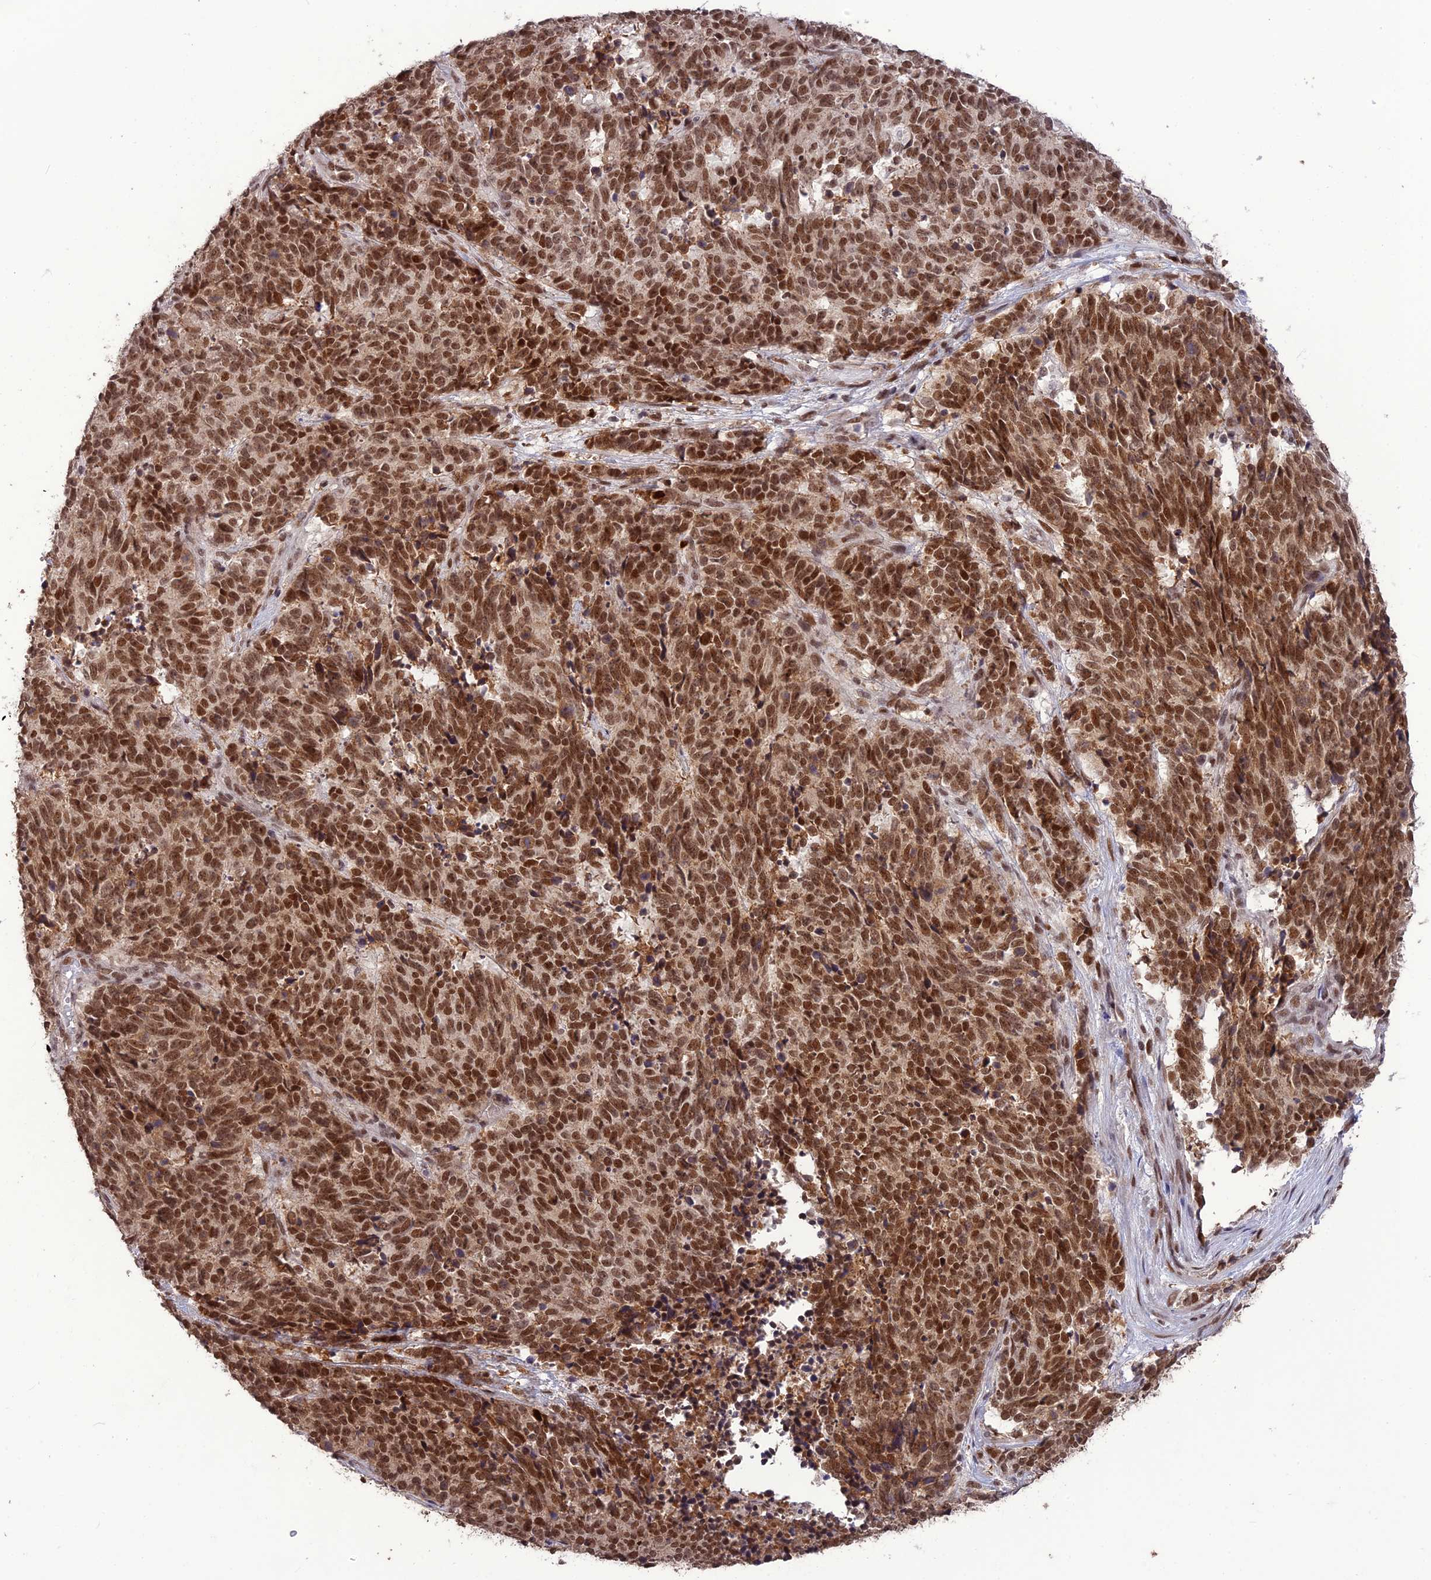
{"staining": {"intensity": "strong", "quantity": ">75%", "location": "nuclear"}, "tissue": "cervical cancer", "cell_type": "Tumor cells", "image_type": "cancer", "snomed": [{"axis": "morphology", "description": "Squamous cell carcinoma, NOS"}, {"axis": "topography", "description": "Cervix"}], "caption": "A brown stain labels strong nuclear staining of a protein in cervical cancer tumor cells.", "gene": "DIS3", "patient": {"sex": "female", "age": 29}}